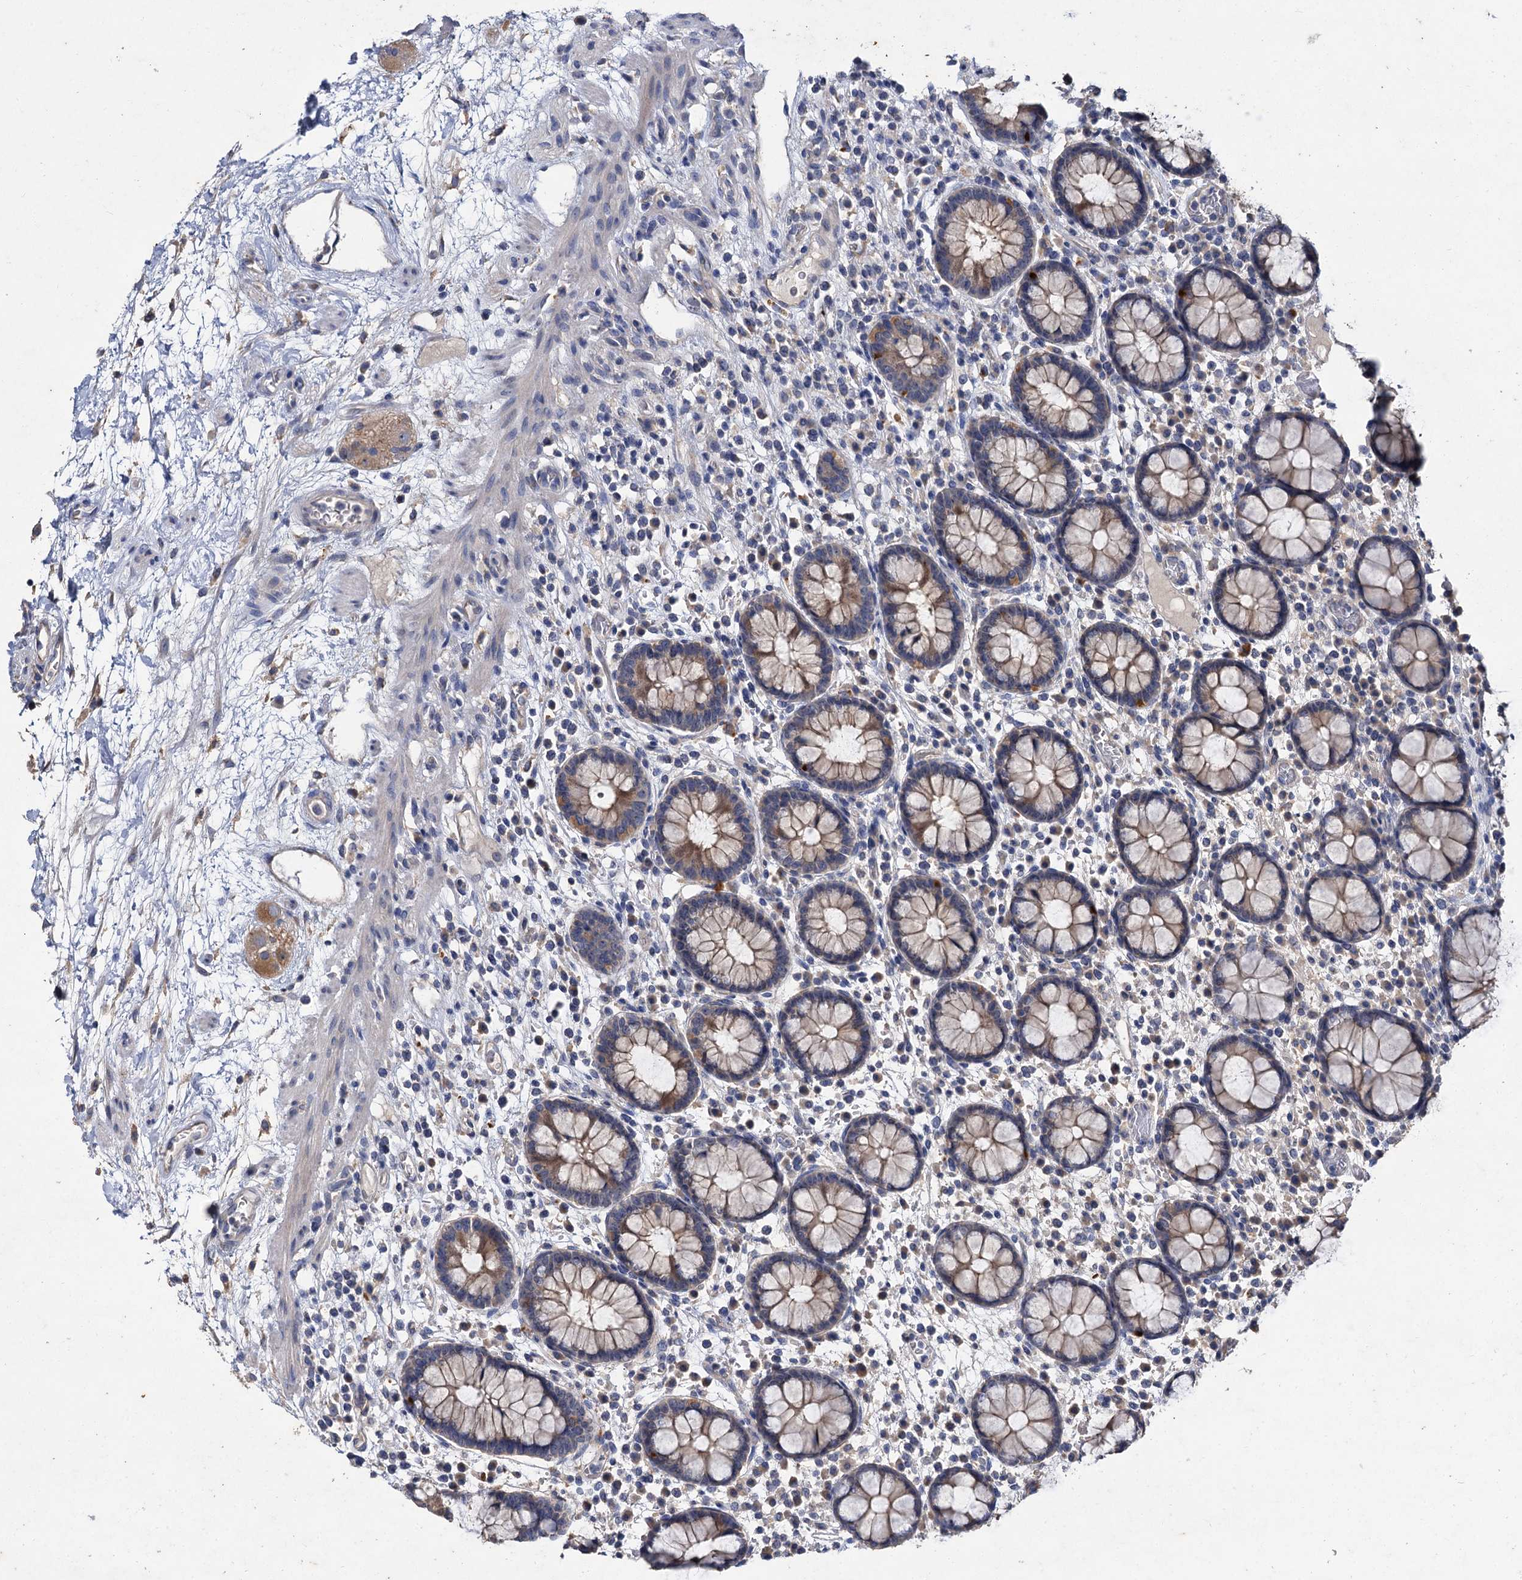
{"staining": {"intensity": "moderate", "quantity": ">75%", "location": "cytoplasmic/membranous"}, "tissue": "colon", "cell_type": "Endothelial cells", "image_type": "normal", "snomed": [{"axis": "morphology", "description": "Normal tissue, NOS"}, {"axis": "topography", "description": "Colon"}], "caption": "A brown stain shows moderate cytoplasmic/membranous expression of a protein in endothelial cells of benign human colon.", "gene": "ATP9A", "patient": {"sex": "female", "age": 79}}